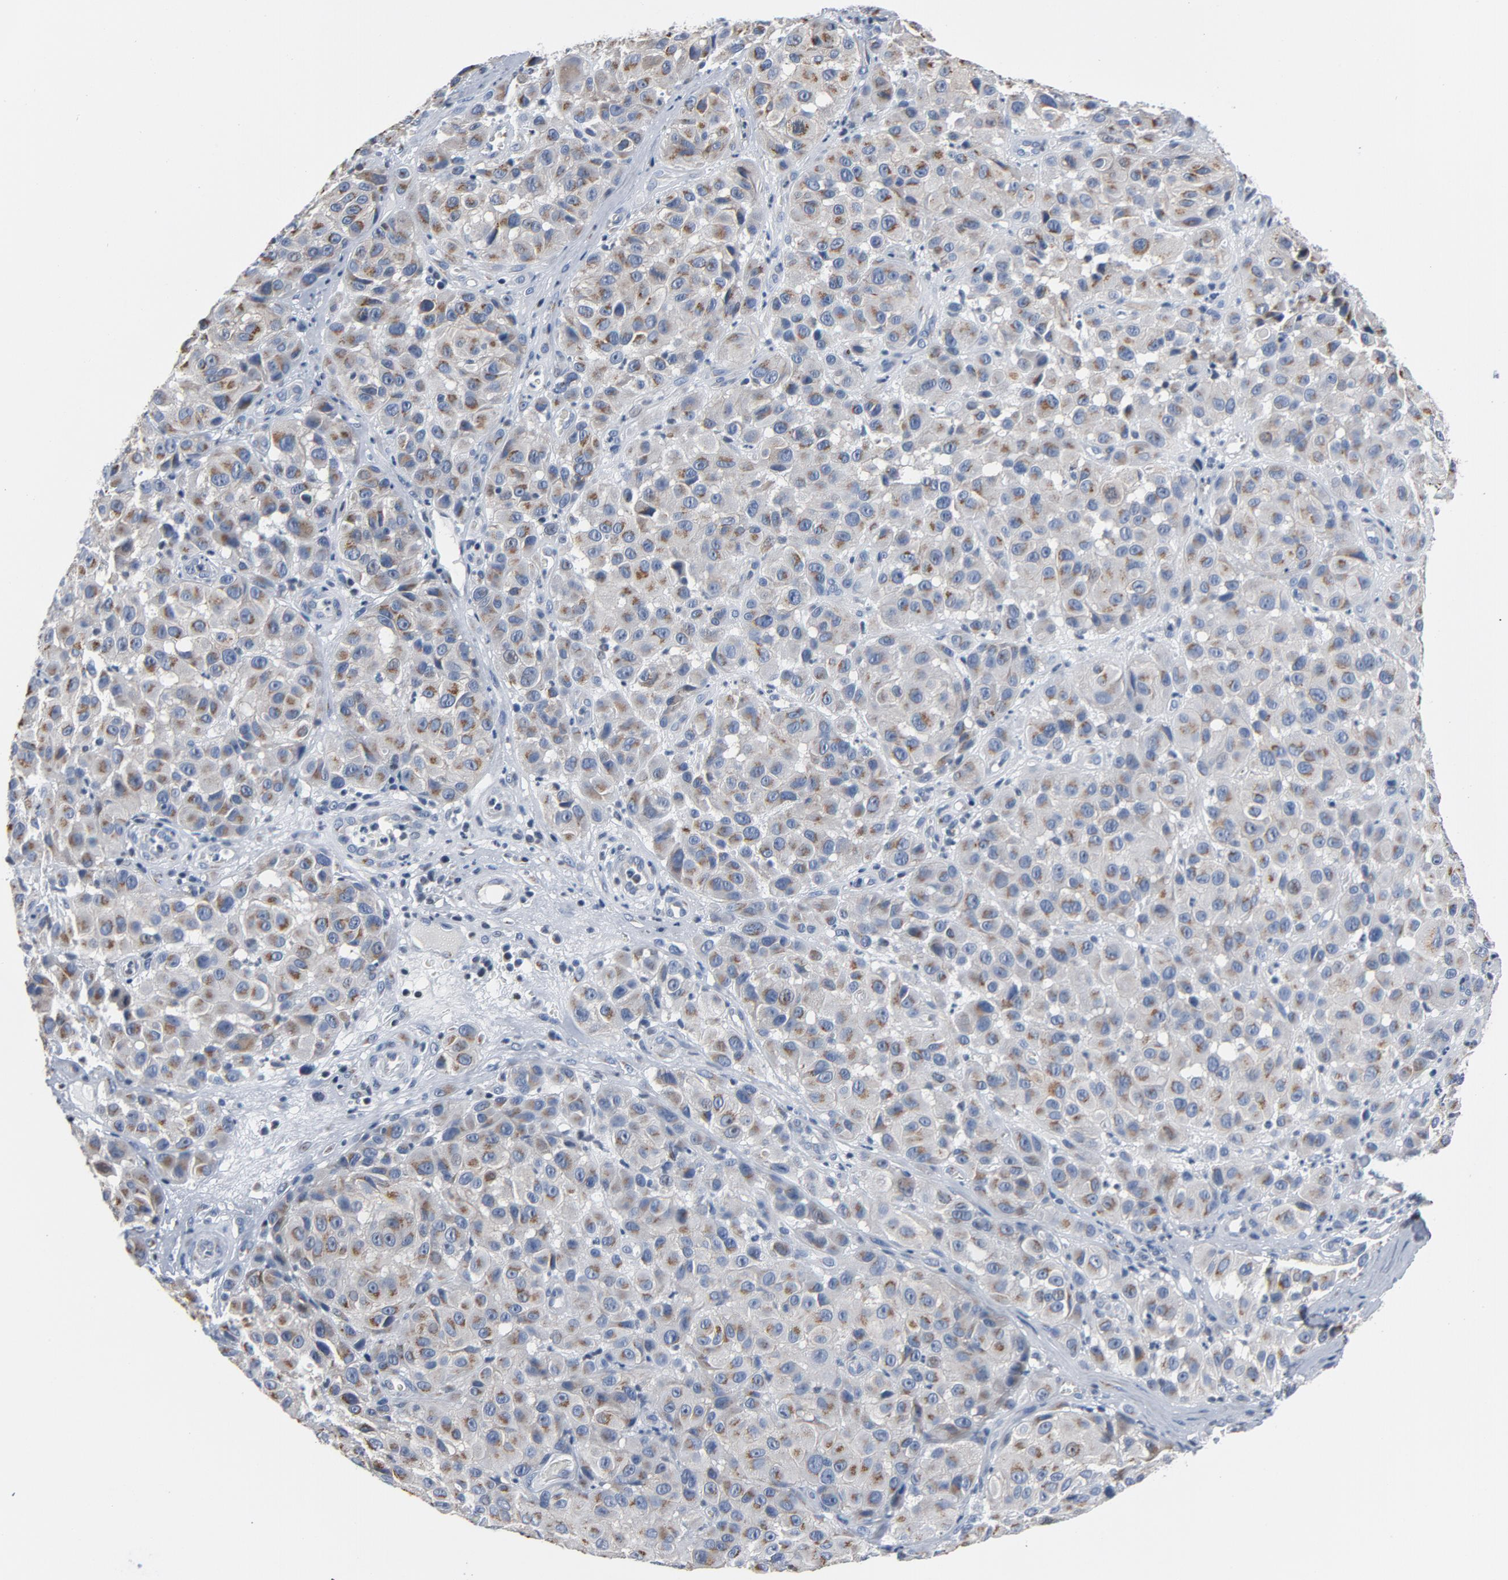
{"staining": {"intensity": "moderate", "quantity": "25%-75%", "location": "cytoplasmic/membranous"}, "tissue": "melanoma", "cell_type": "Tumor cells", "image_type": "cancer", "snomed": [{"axis": "morphology", "description": "Malignant melanoma, NOS"}, {"axis": "topography", "description": "Skin"}], "caption": "Immunohistochemistry (IHC) histopathology image of human melanoma stained for a protein (brown), which shows medium levels of moderate cytoplasmic/membranous expression in about 25%-75% of tumor cells.", "gene": "YIPF6", "patient": {"sex": "female", "age": 21}}